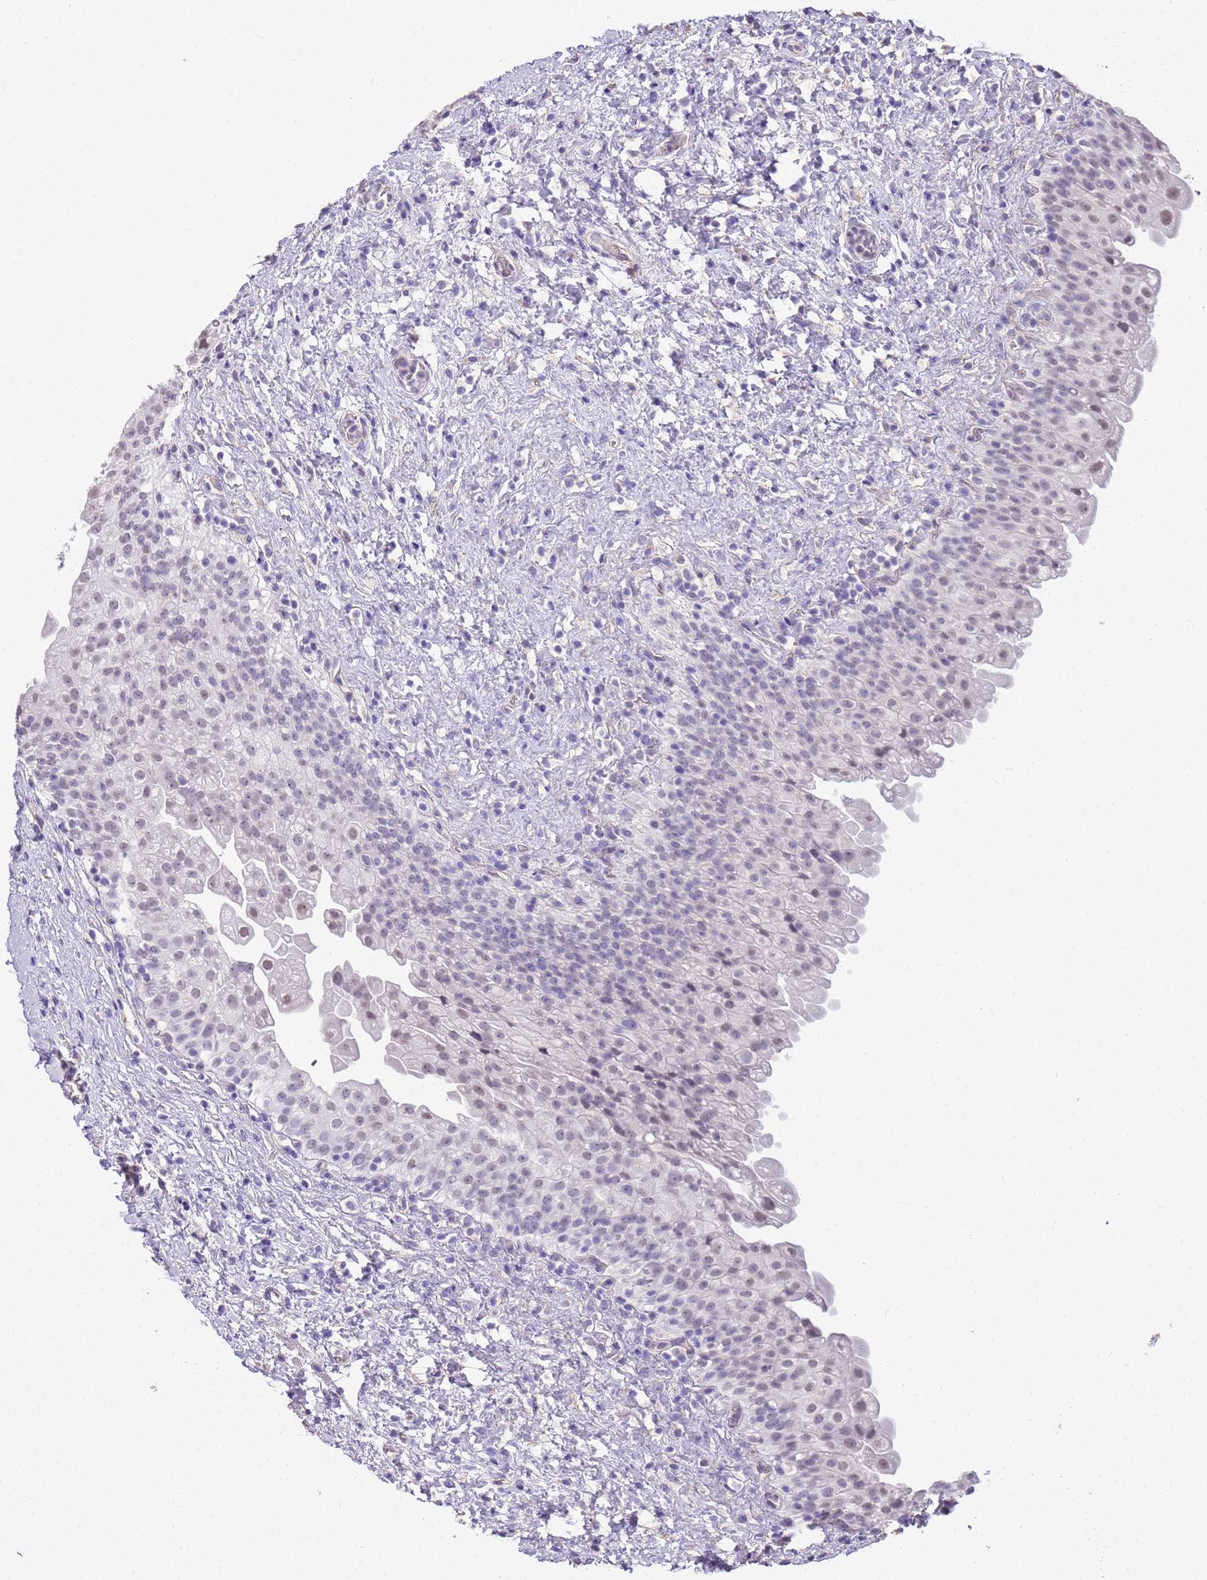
{"staining": {"intensity": "negative", "quantity": "none", "location": "none"}, "tissue": "urinary bladder", "cell_type": "Urothelial cells", "image_type": "normal", "snomed": [{"axis": "morphology", "description": "Normal tissue, NOS"}, {"axis": "topography", "description": "Urinary bladder"}], "caption": "Immunohistochemistry (IHC) image of benign urinary bladder: human urinary bladder stained with DAB displays no significant protein staining in urothelial cells.", "gene": "CTRC", "patient": {"sex": "female", "age": 27}}